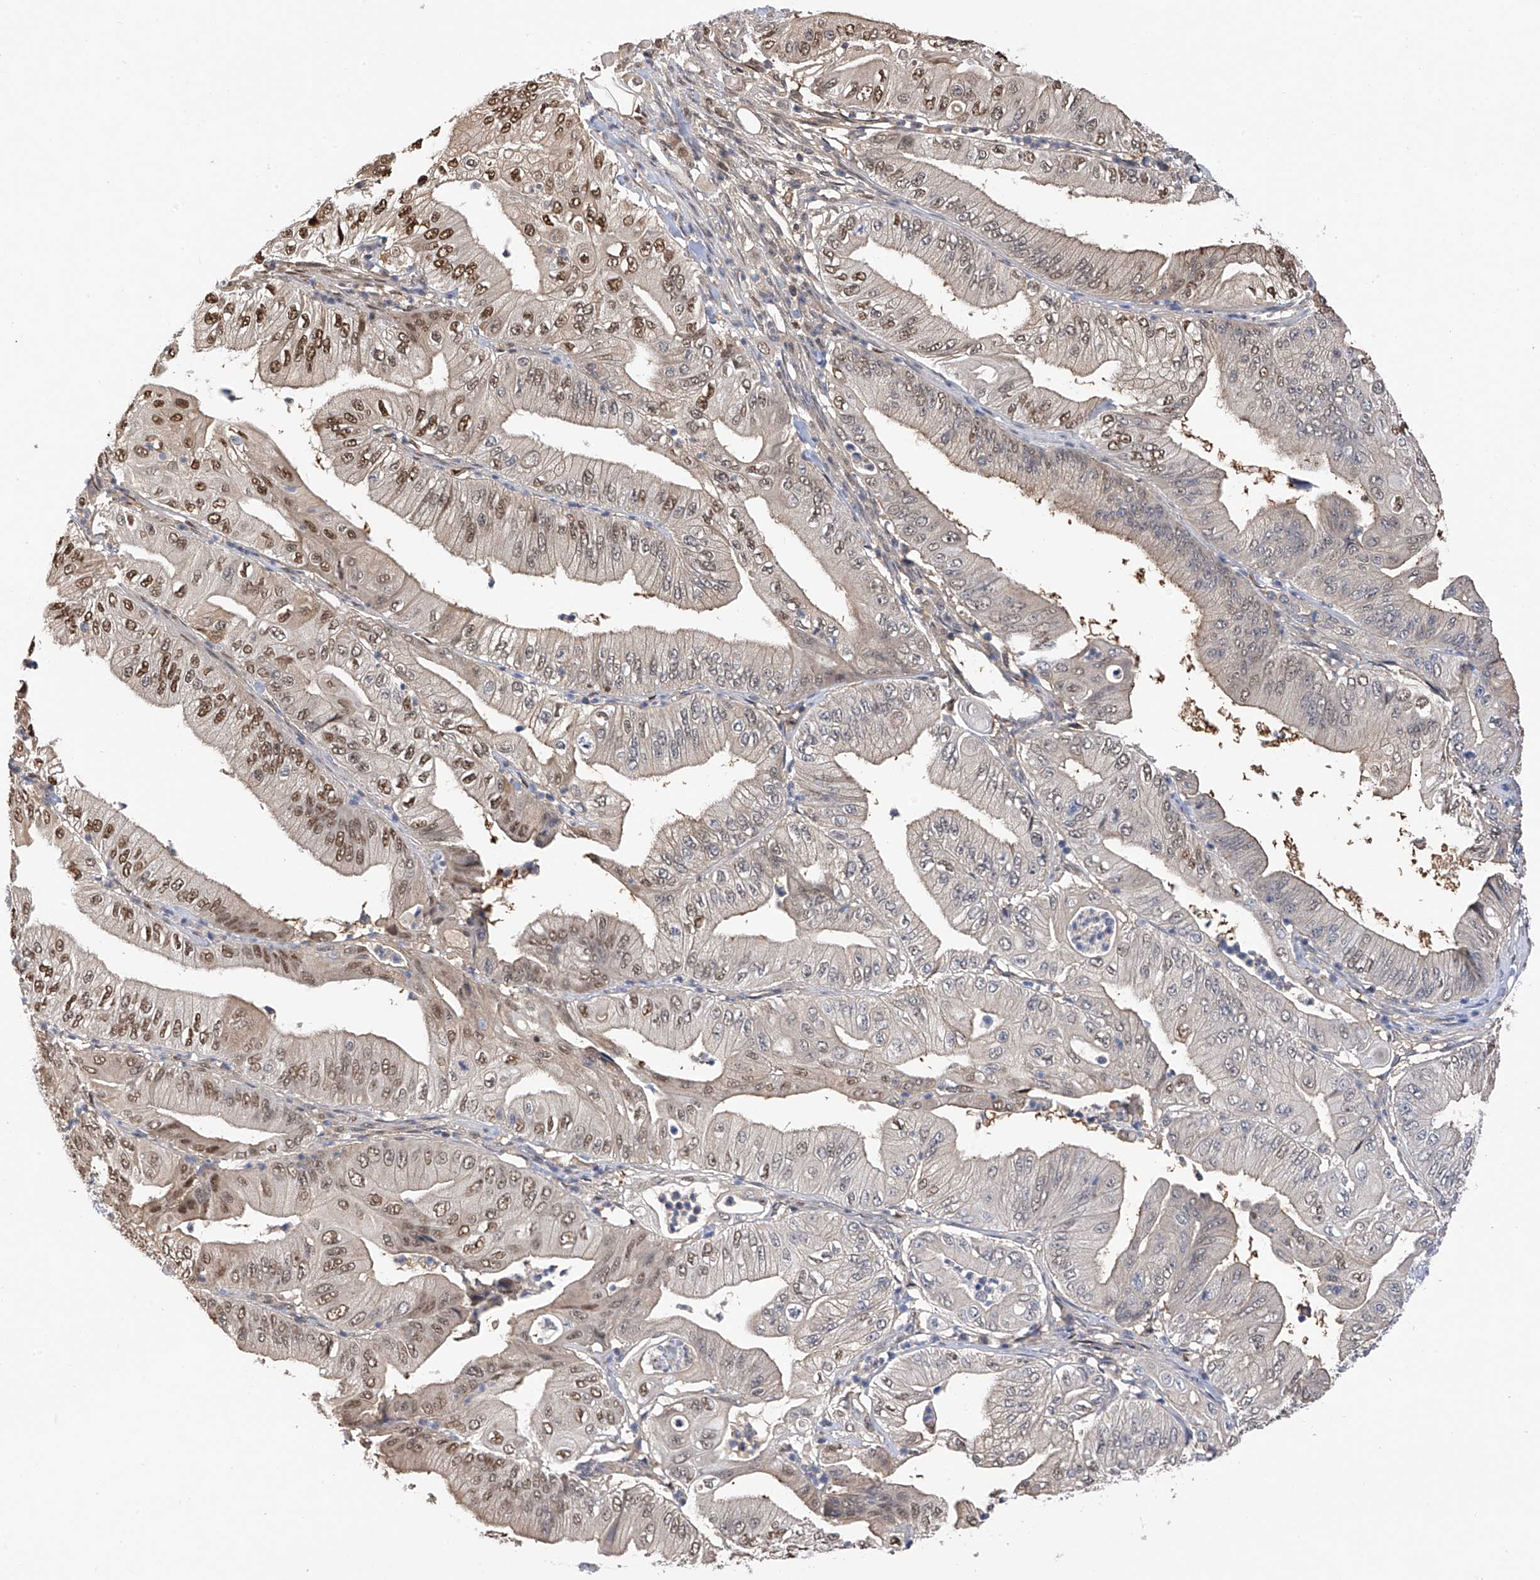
{"staining": {"intensity": "moderate", "quantity": "25%-75%", "location": "nuclear"}, "tissue": "pancreatic cancer", "cell_type": "Tumor cells", "image_type": "cancer", "snomed": [{"axis": "morphology", "description": "Adenocarcinoma, NOS"}, {"axis": "topography", "description": "Pancreas"}], "caption": "About 25%-75% of tumor cells in human pancreatic cancer exhibit moderate nuclear protein staining as visualized by brown immunohistochemical staining.", "gene": "PMM1", "patient": {"sex": "female", "age": 77}}